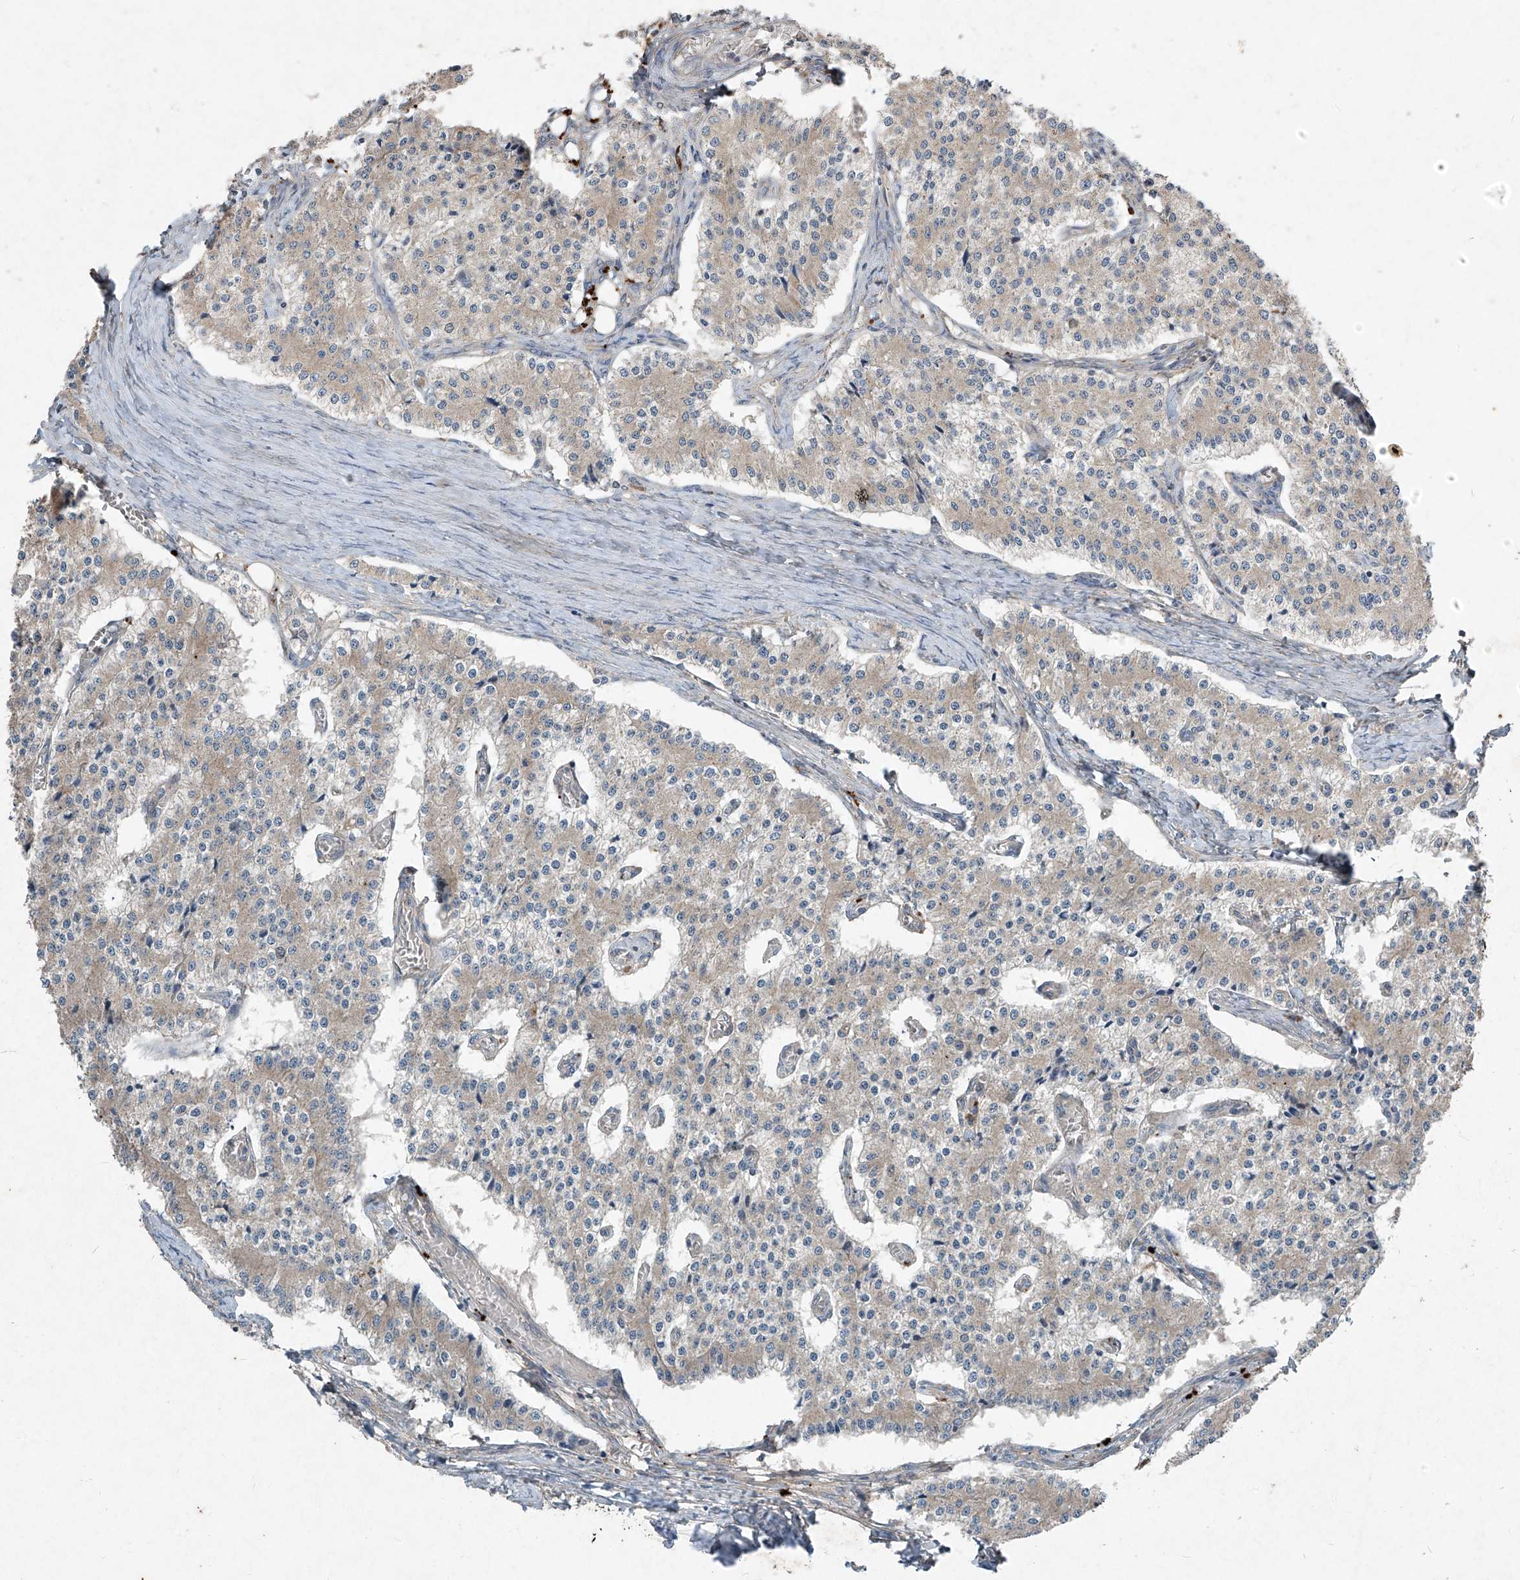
{"staining": {"intensity": "weak", "quantity": "<25%", "location": "cytoplasmic/membranous"}, "tissue": "carcinoid", "cell_type": "Tumor cells", "image_type": "cancer", "snomed": [{"axis": "morphology", "description": "Carcinoid, malignant, NOS"}, {"axis": "topography", "description": "Colon"}], "caption": "DAB (3,3'-diaminobenzidine) immunohistochemical staining of carcinoid (malignant) shows no significant positivity in tumor cells.", "gene": "FOXRED2", "patient": {"sex": "female", "age": 52}}